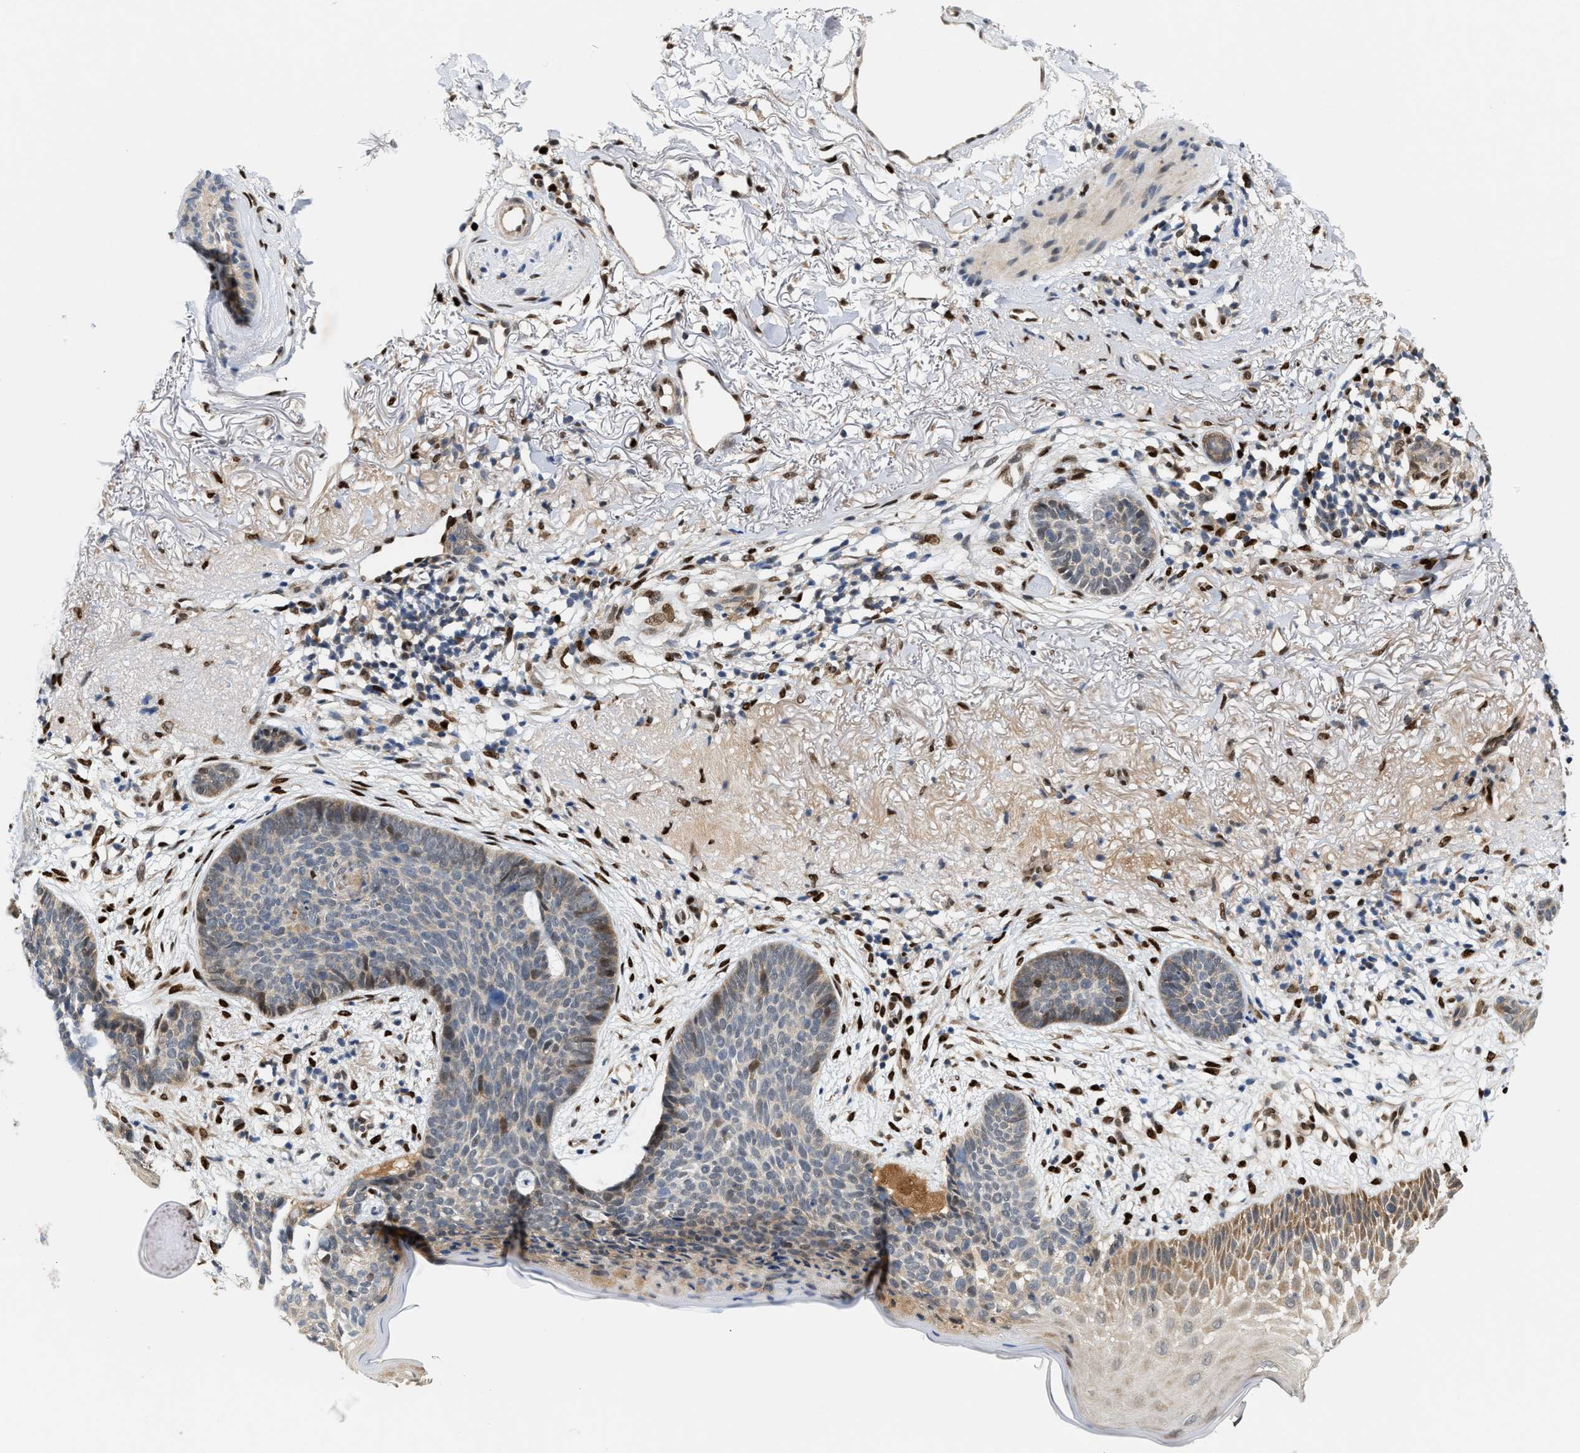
{"staining": {"intensity": "weak", "quantity": "<25%", "location": "cytoplasmic/membranous"}, "tissue": "skin cancer", "cell_type": "Tumor cells", "image_type": "cancer", "snomed": [{"axis": "morphology", "description": "Normal tissue, NOS"}, {"axis": "morphology", "description": "Basal cell carcinoma"}, {"axis": "topography", "description": "Skin"}], "caption": "Protein analysis of basal cell carcinoma (skin) demonstrates no significant positivity in tumor cells.", "gene": "TCF4", "patient": {"sex": "female", "age": 70}}